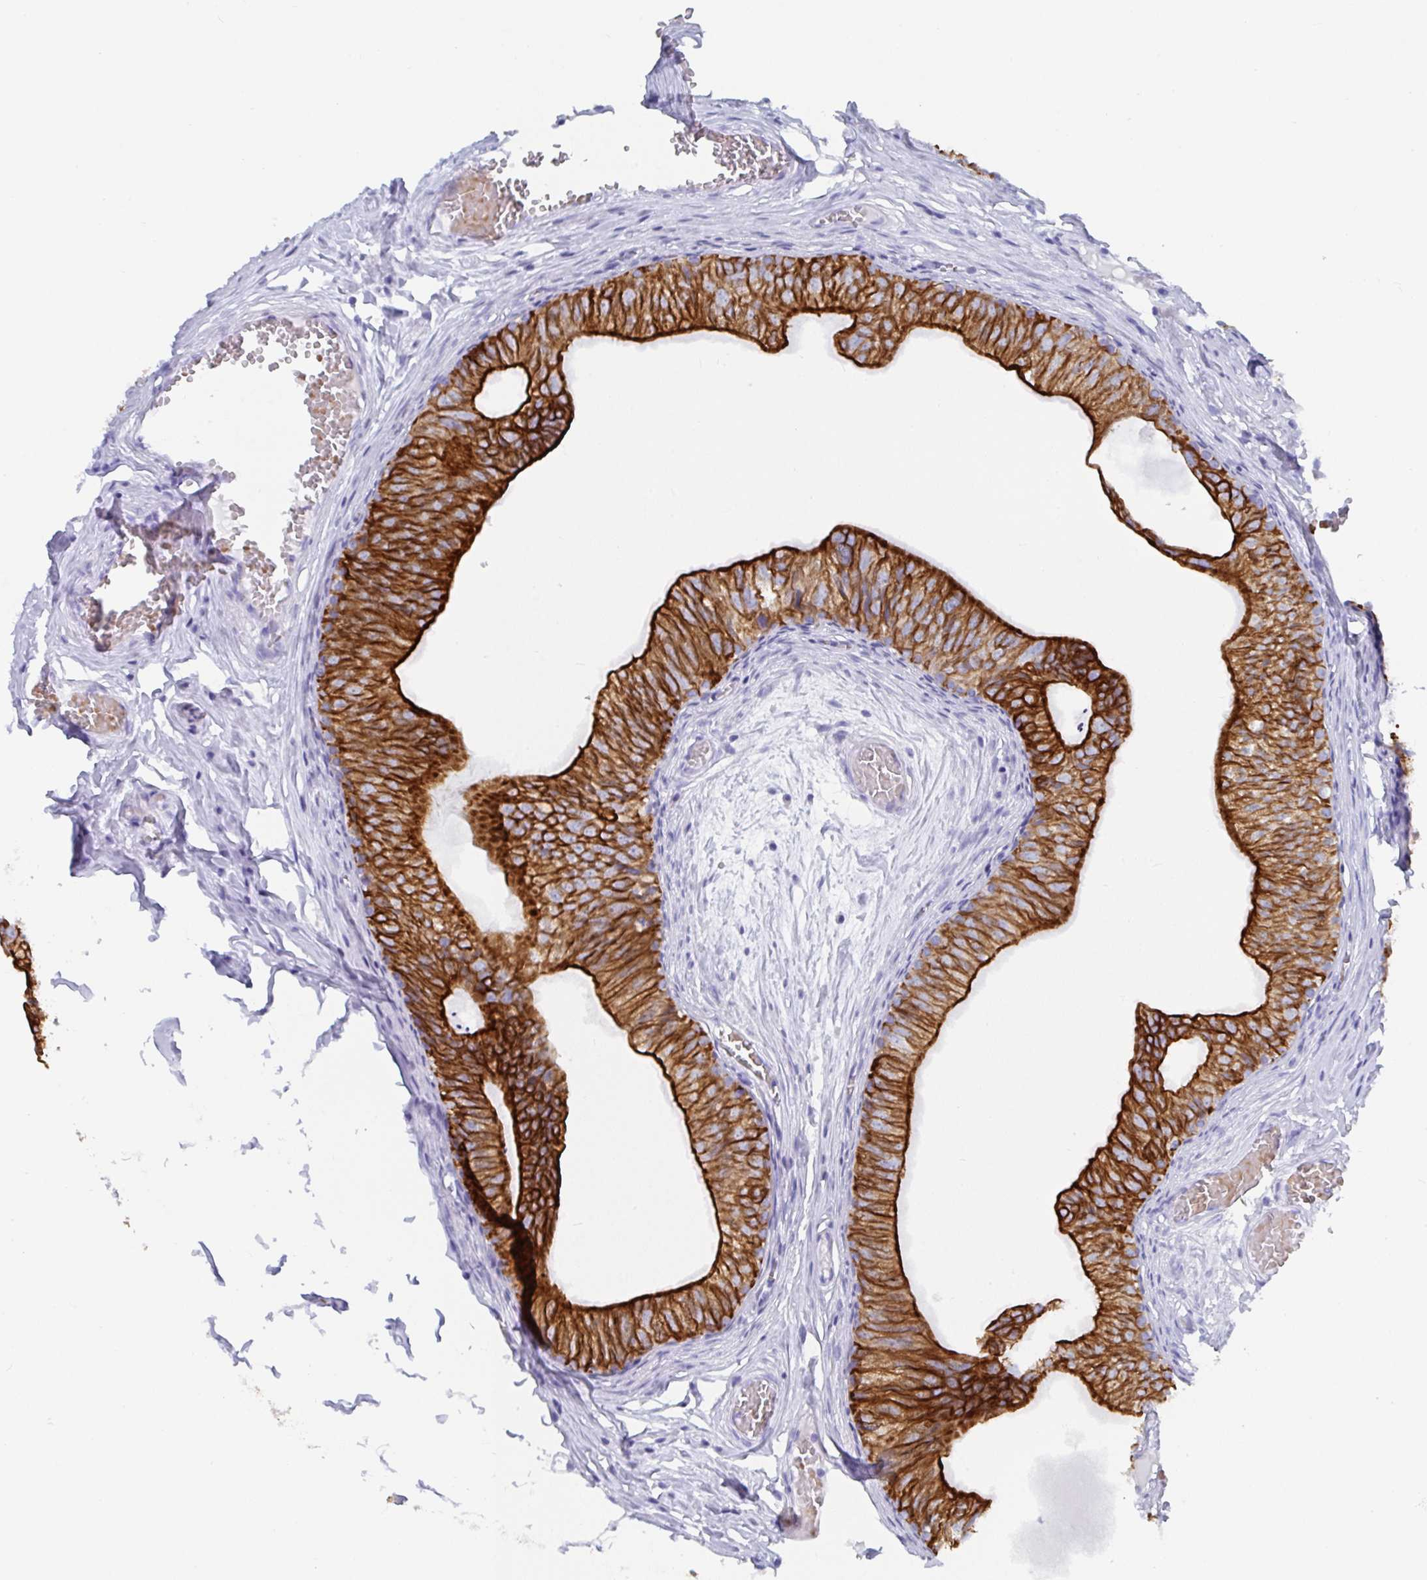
{"staining": {"intensity": "strong", "quantity": ">75%", "location": "cytoplasmic/membranous"}, "tissue": "epididymis", "cell_type": "Glandular cells", "image_type": "normal", "snomed": [{"axis": "morphology", "description": "Normal tissue, NOS"}, {"axis": "topography", "description": "Epididymis"}], "caption": "Unremarkable epididymis demonstrates strong cytoplasmic/membranous staining in approximately >75% of glandular cells, visualized by immunohistochemistry. The staining was performed using DAB (3,3'-diaminobenzidine) to visualize the protein expression in brown, while the nuclei were stained in blue with hematoxylin (Magnification: 20x).", "gene": "CLDN8", "patient": {"sex": "male", "age": 25}}